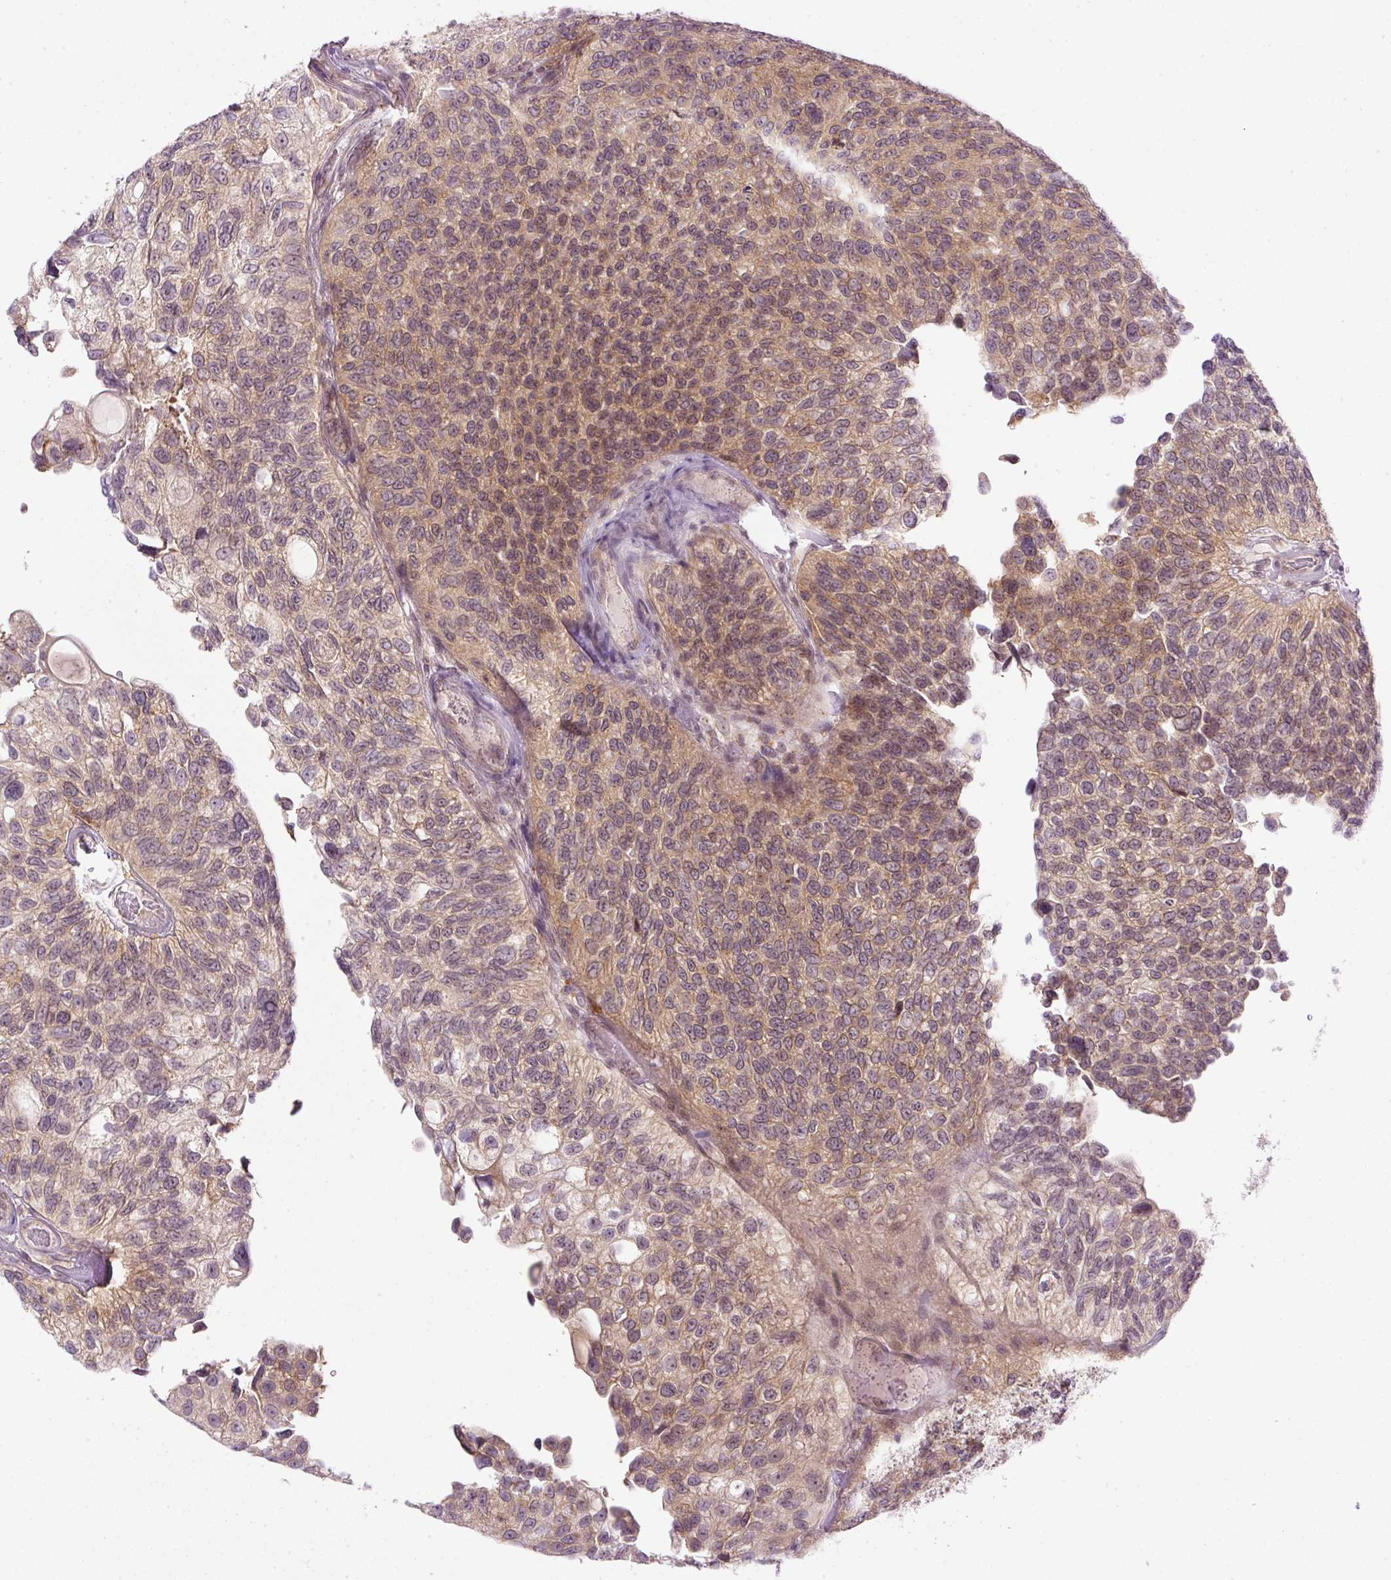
{"staining": {"intensity": "moderate", "quantity": ">75%", "location": "cytoplasmic/membranous,nuclear"}, "tissue": "urothelial cancer", "cell_type": "Tumor cells", "image_type": "cancer", "snomed": [{"axis": "morphology", "description": "Urothelial carcinoma, NOS"}, {"axis": "topography", "description": "Urinary bladder"}], "caption": "The immunohistochemical stain shows moderate cytoplasmic/membranous and nuclear positivity in tumor cells of transitional cell carcinoma tissue. (DAB = brown stain, brightfield microscopy at high magnification).", "gene": "MZT2B", "patient": {"sex": "male", "age": 87}}